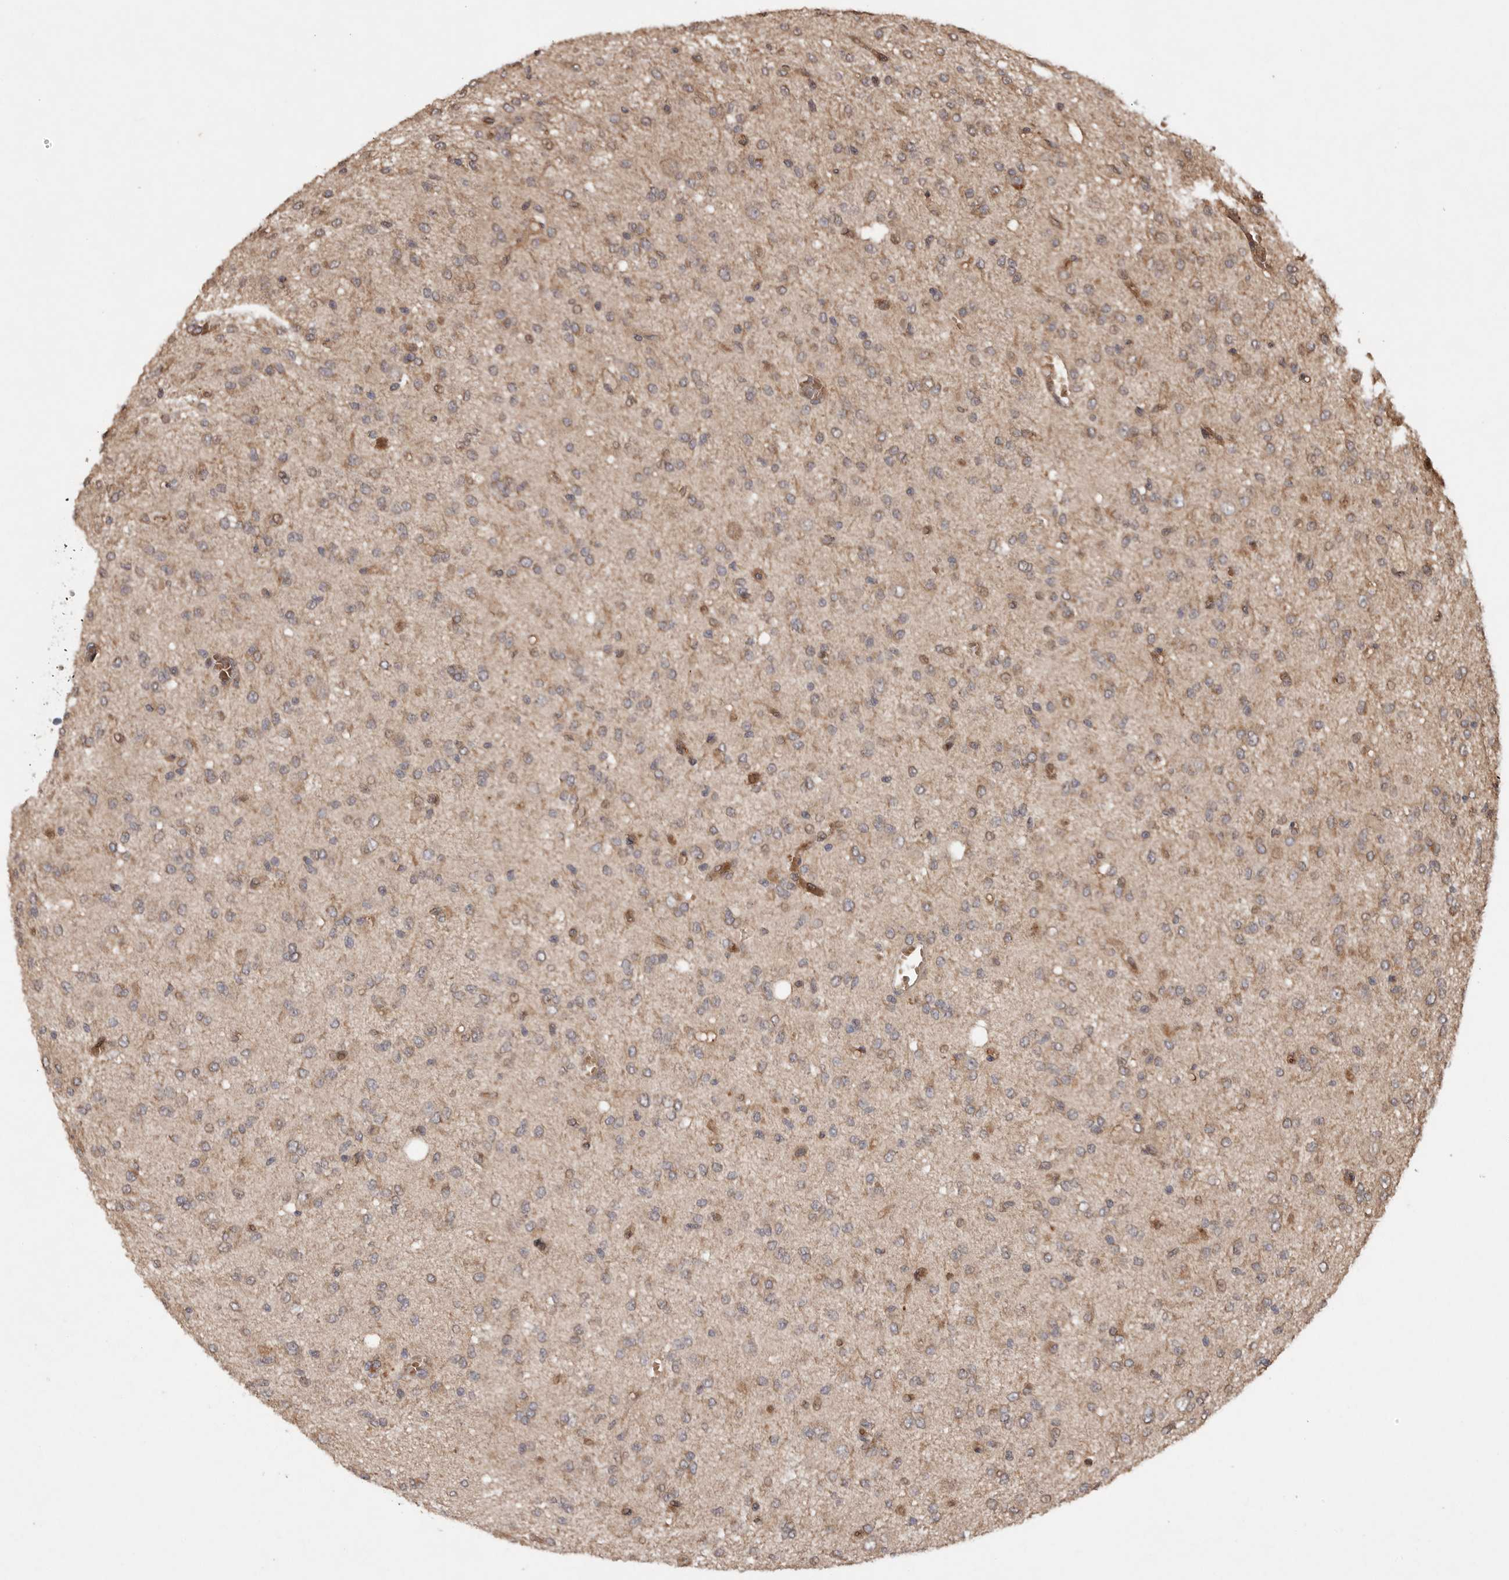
{"staining": {"intensity": "weak", "quantity": "25%-75%", "location": "cytoplasmic/membranous"}, "tissue": "glioma", "cell_type": "Tumor cells", "image_type": "cancer", "snomed": [{"axis": "morphology", "description": "Glioma, malignant, High grade"}, {"axis": "topography", "description": "Brain"}], "caption": "IHC micrograph of neoplastic tissue: glioma stained using immunohistochemistry (IHC) exhibits low levels of weak protein expression localized specifically in the cytoplasmic/membranous of tumor cells, appearing as a cytoplasmic/membranous brown color.", "gene": "VN1R4", "patient": {"sex": "female", "age": 59}}